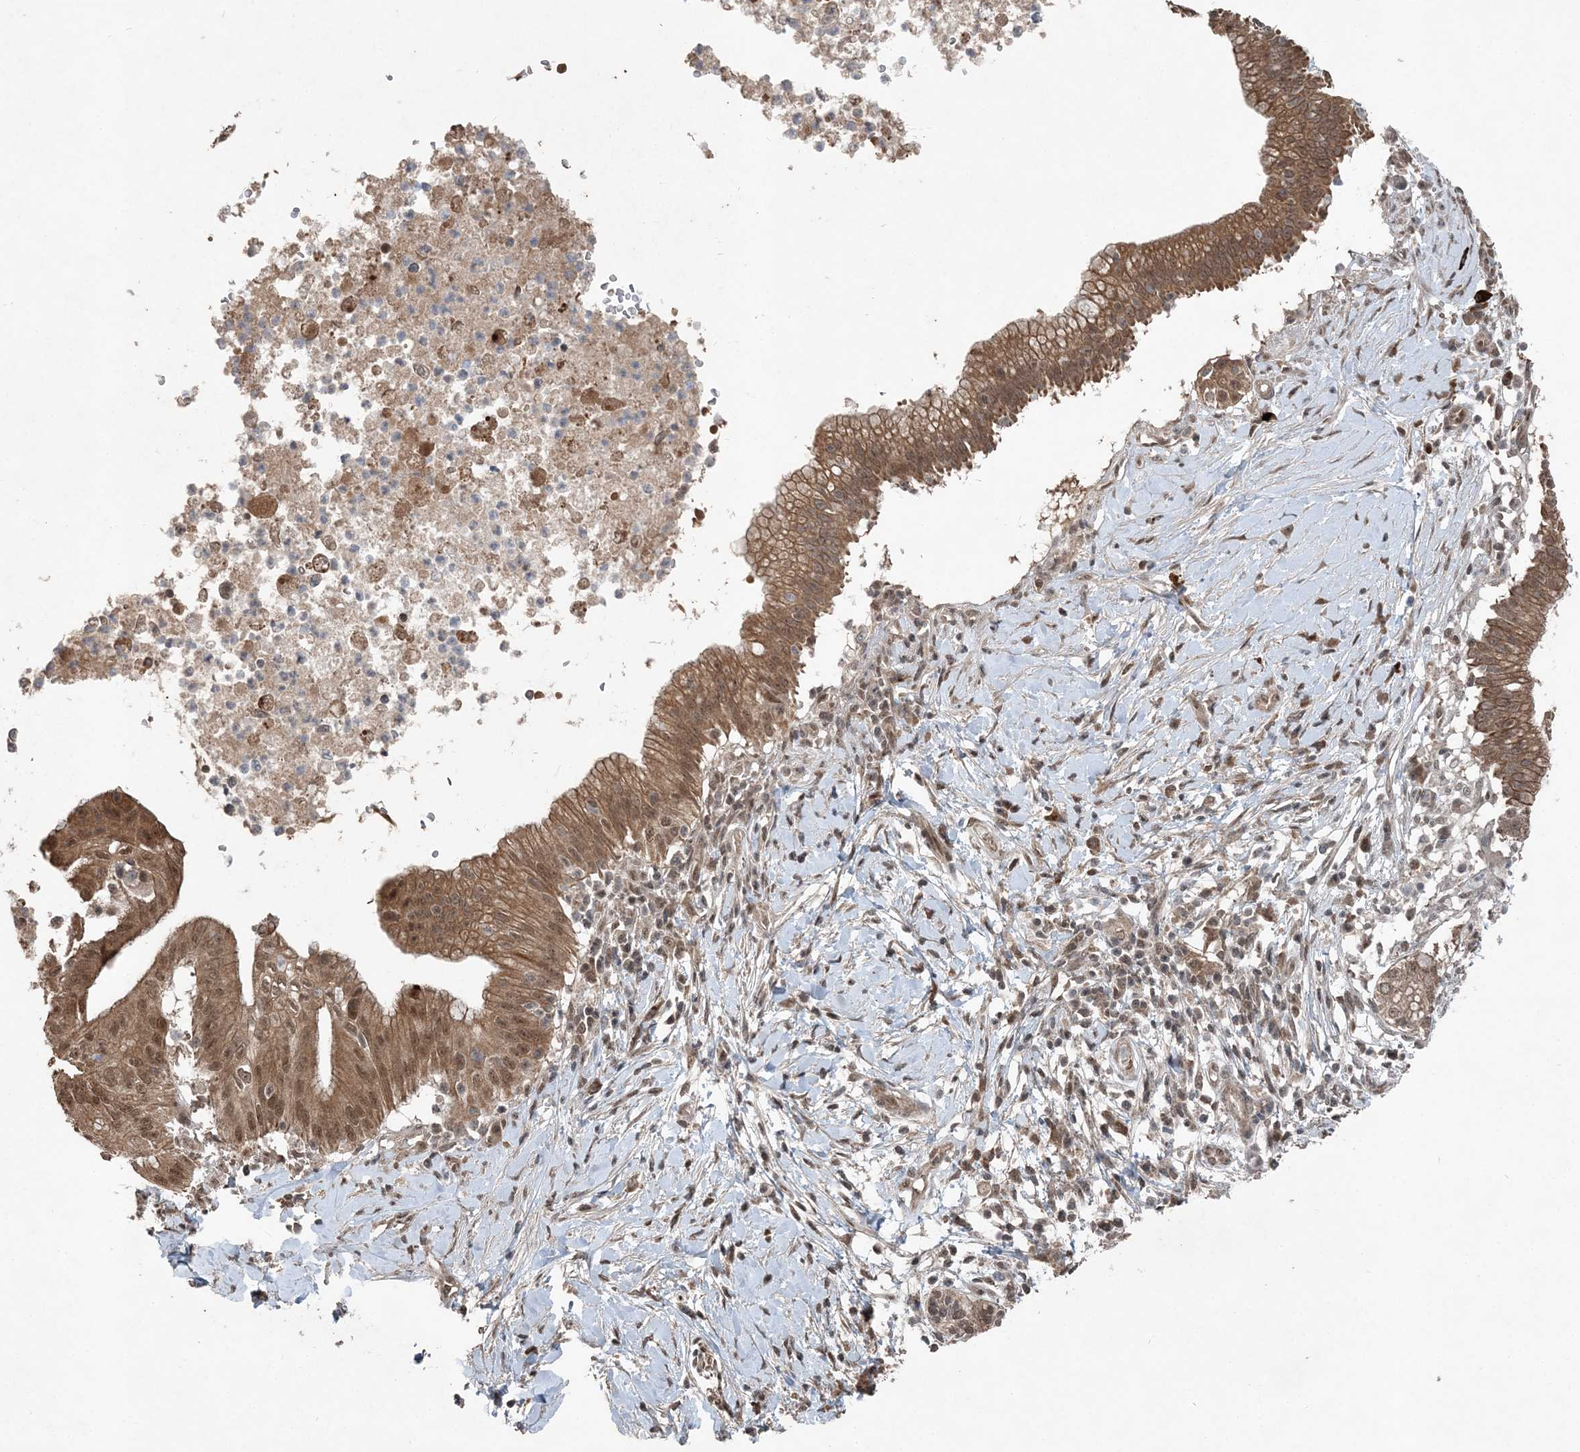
{"staining": {"intensity": "moderate", "quantity": ">75%", "location": "cytoplasmic/membranous,nuclear"}, "tissue": "pancreatic cancer", "cell_type": "Tumor cells", "image_type": "cancer", "snomed": [{"axis": "morphology", "description": "Adenocarcinoma, NOS"}, {"axis": "topography", "description": "Pancreas"}], "caption": "This is a photomicrograph of immunohistochemistry (IHC) staining of pancreatic adenocarcinoma, which shows moderate expression in the cytoplasmic/membranous and nuclear of tumor cells.", "gene": "QTRT2", "patient": {"sex": "male", "age": 68}}